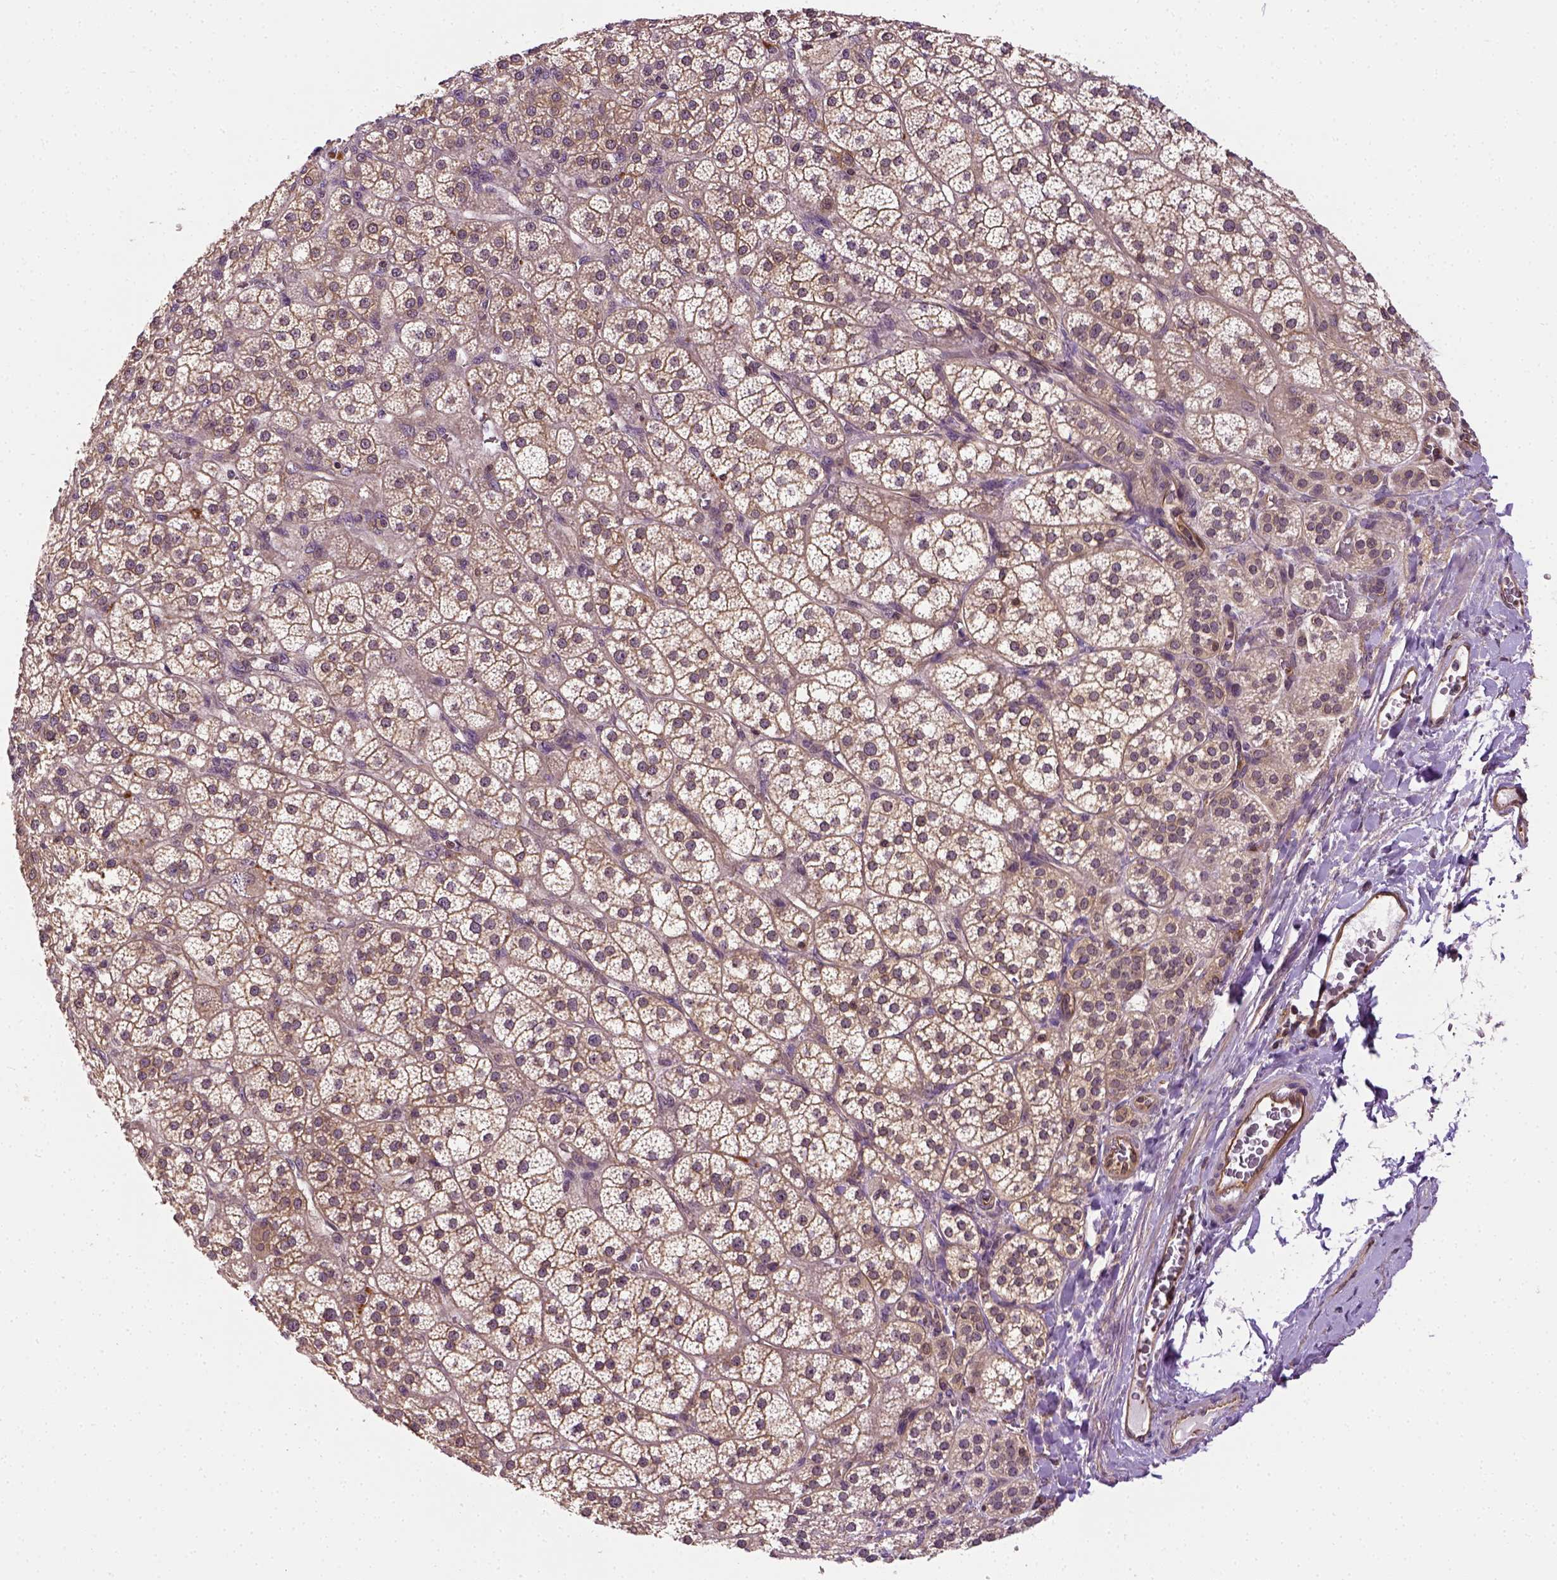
{"staining": {"intensity": "weak", "quantity": ">75%", "location": "cytoplasmic/membranous"}, "tissue": "adrenal gland", "cell_type": "Glandular cells", "image_type": "normal", "snomed": [{"axis": "morphology", "description": "Normal tissue, NOS"}, {"axis": "topography", "description": "Adrenal gland"}], "caption": "Glandular cells exhibit low levels of weak cytoplasmic/membranous staining in approximately >75% of cells in benign adrenal gland.", "gene": "MATK", "patient": {"sex": "female", "age": 60}}